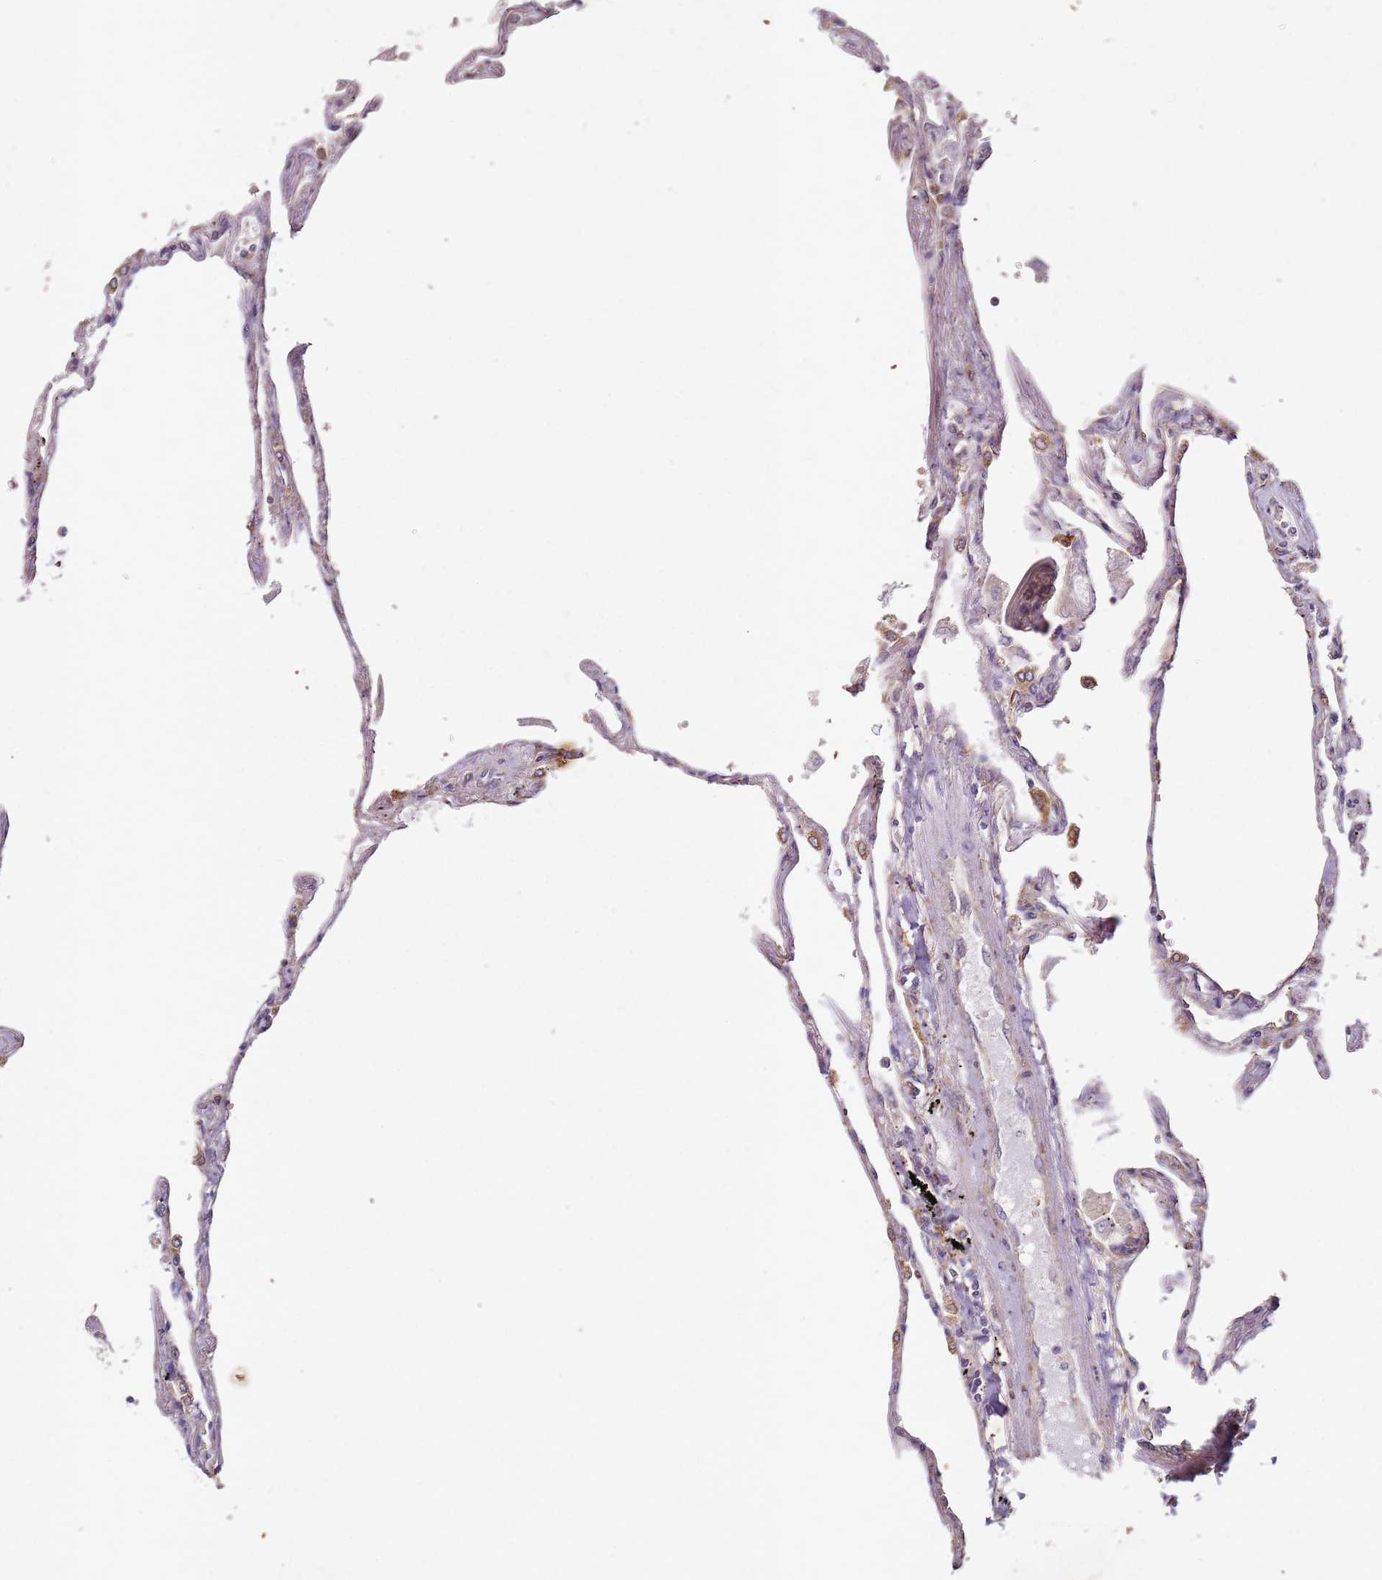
{"staining": {"intensity": "moderate", "quantity": "25%-75%", "location": "cytoplasmic/membranous"}, "tissue": "lung", "cell_type": "Alveolar cells", "image_type": "normal", "snomed": [{"axis": "morphology", "description": "Normal tissue, NOS"}, {"axis": "topography", "description": "Lung"}], "caption": "This image exhibits immunohistochemistry staining of normal human lung, with medium moderate cytoplasmic/membranous expression in approximately 25%-75% of alveolar cells.", "gene": "ARFRP1", "patient": {"sex": "female", "age": 67}}